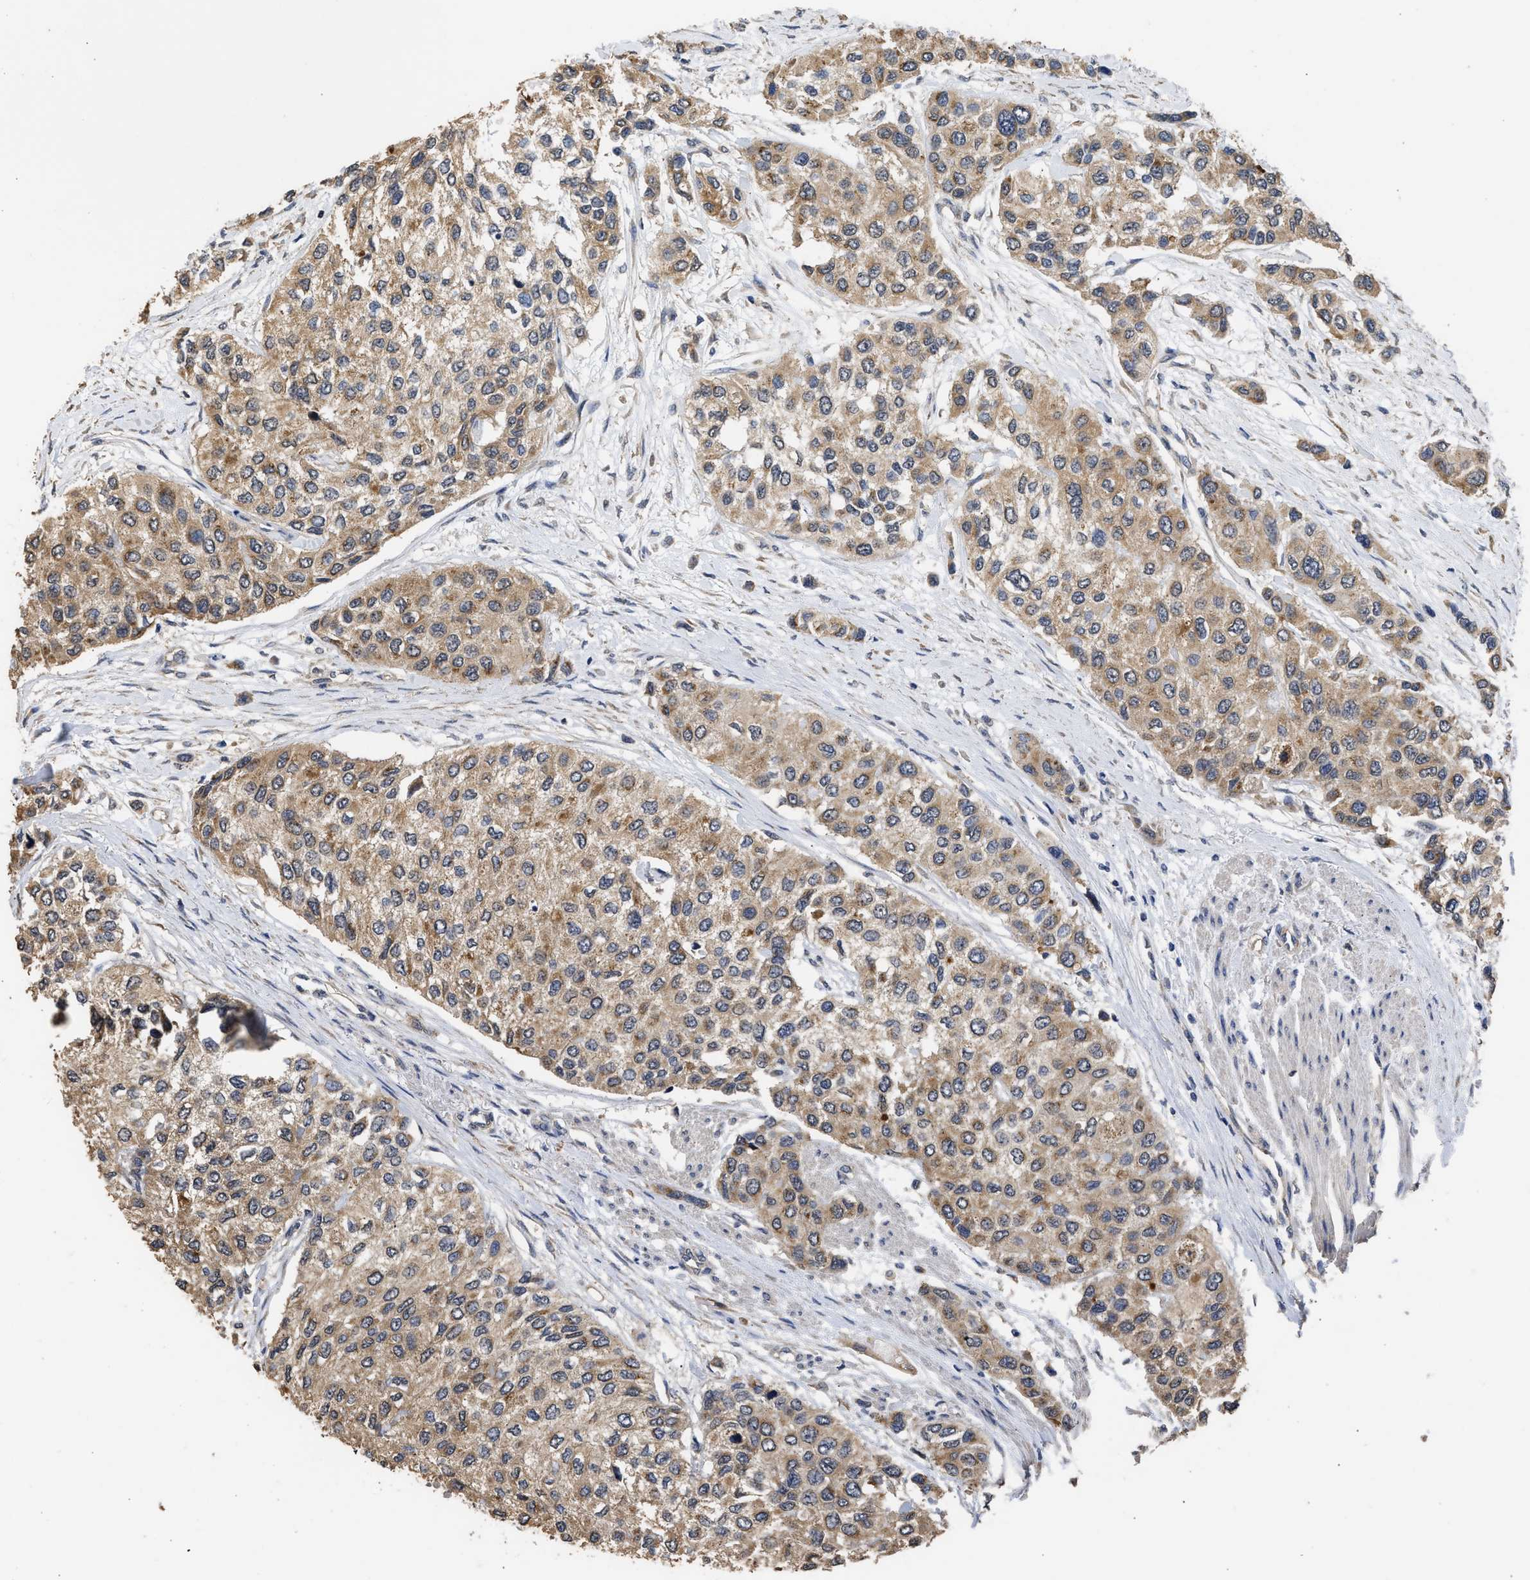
{"staining": {"intensity": "moderate", "quantity": ">75%", "location": "cytoplasmic/membranous"}, "tissue": "urothelial cancer", "cell_type": "Tumor cells", "image_type": "cancer", "snomed": [{"axis": "morphology", "description": "Urothelial carcinoma, High grade"}, {"axis": "topography", "description": "Urinary bladder"}], "caption": "The histopathology image displays immunohistochemical staining of high-grade urothelial carcinoma. There is moderate cytoplasmic/membranous positivity is identified in about >75% of tumor cells. Ihc stains the protein of interest in brown and the nuclei are stained blue.", "gene": "SPINT2", "patient": {"sex": "female", "age": 56}}